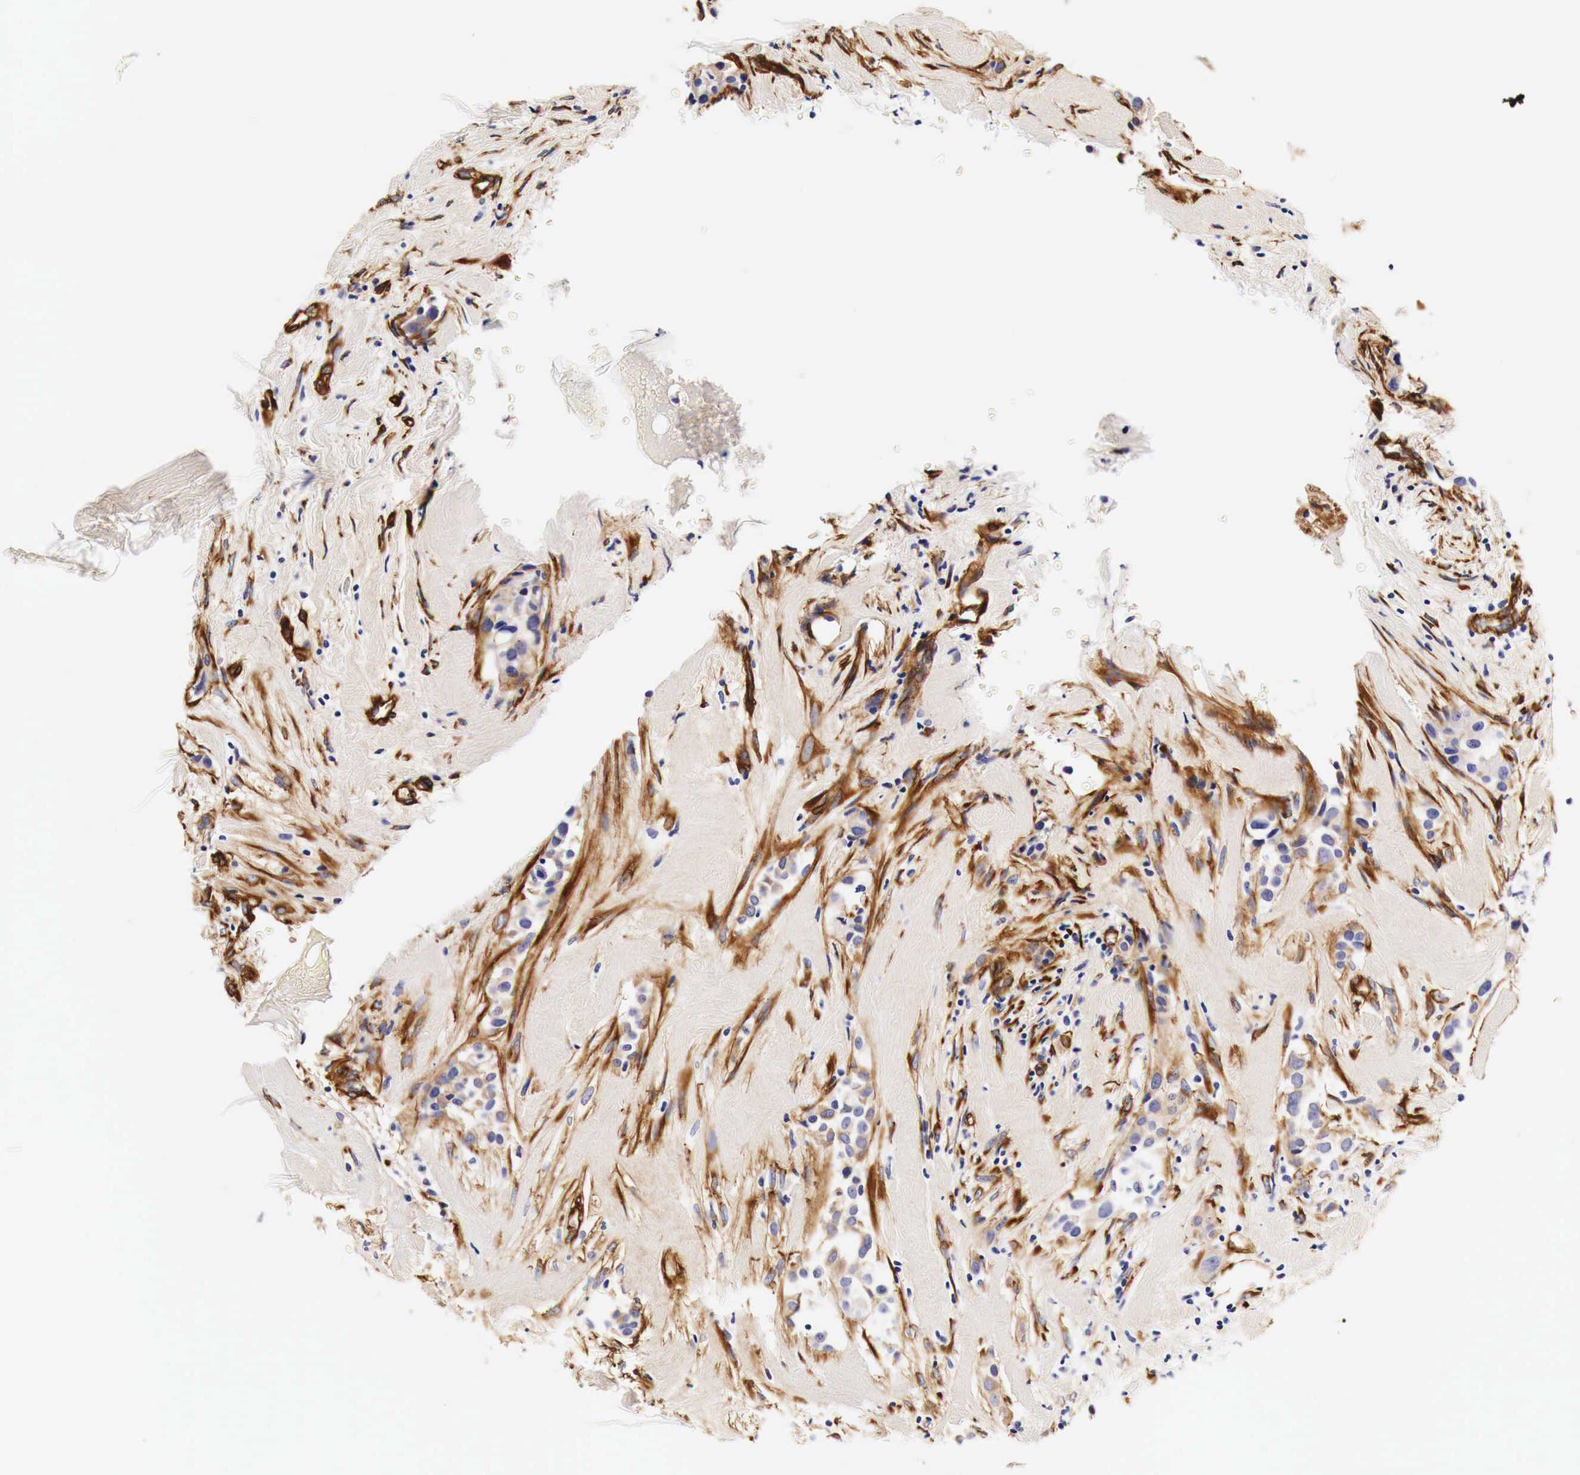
{"staining": {"intensity": "weak", "quantity": "<25%", "location": "cytoplasmic/membranous"}, "tissue": "breast cancer", "cell_type": "Tumor cells", "image_type": "cancer", "snomed": [{"axis": "morphology", "description": "Duct carcinoma"}, {"axis": "topography", "description": "Breast"}], "caption": "Immunohistochemistry of human breast intraductal carcinoma demonstrates no positivity in tumor cells.", "gene": "LAMB2", "patient": {"sex": "female", "age": 45}}